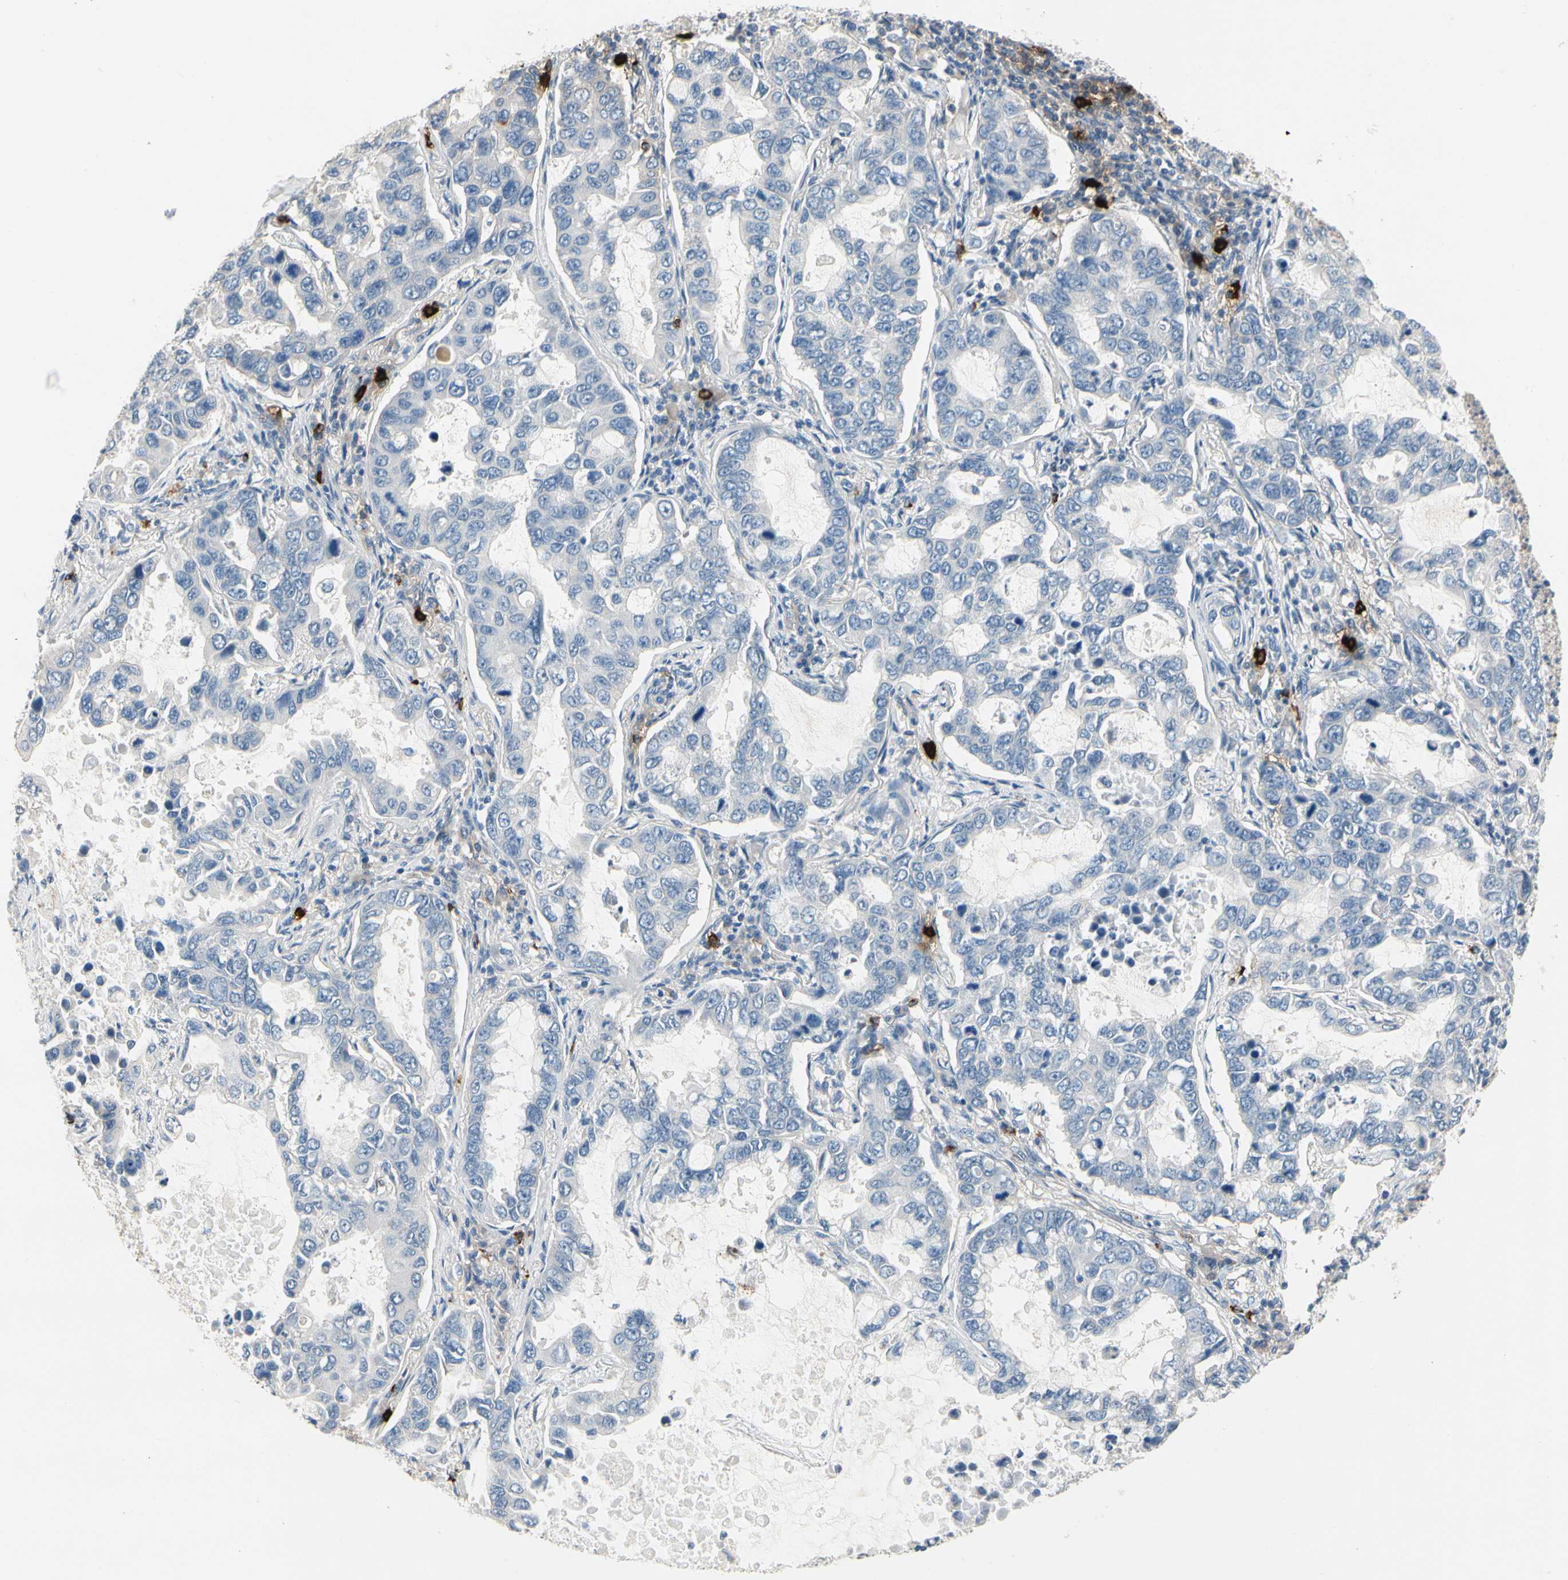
{"staining": {"intensity": "negative", "quantity": "none", "location": "none"}, "tissue": "lung cancer", "cell_type": "Tumor cells", "image_type": "cancer", "snomed": [{"axis": "morphology", "description": "Adenocarcinoma, NOS"}, {"axis": "topography", "description": "Lung"}], "caption": "There is no significant expression in tumor cells of lung adenocarcinoma.", "gene": "CPA3", "patient": {"sex": "male", "age": 64}}